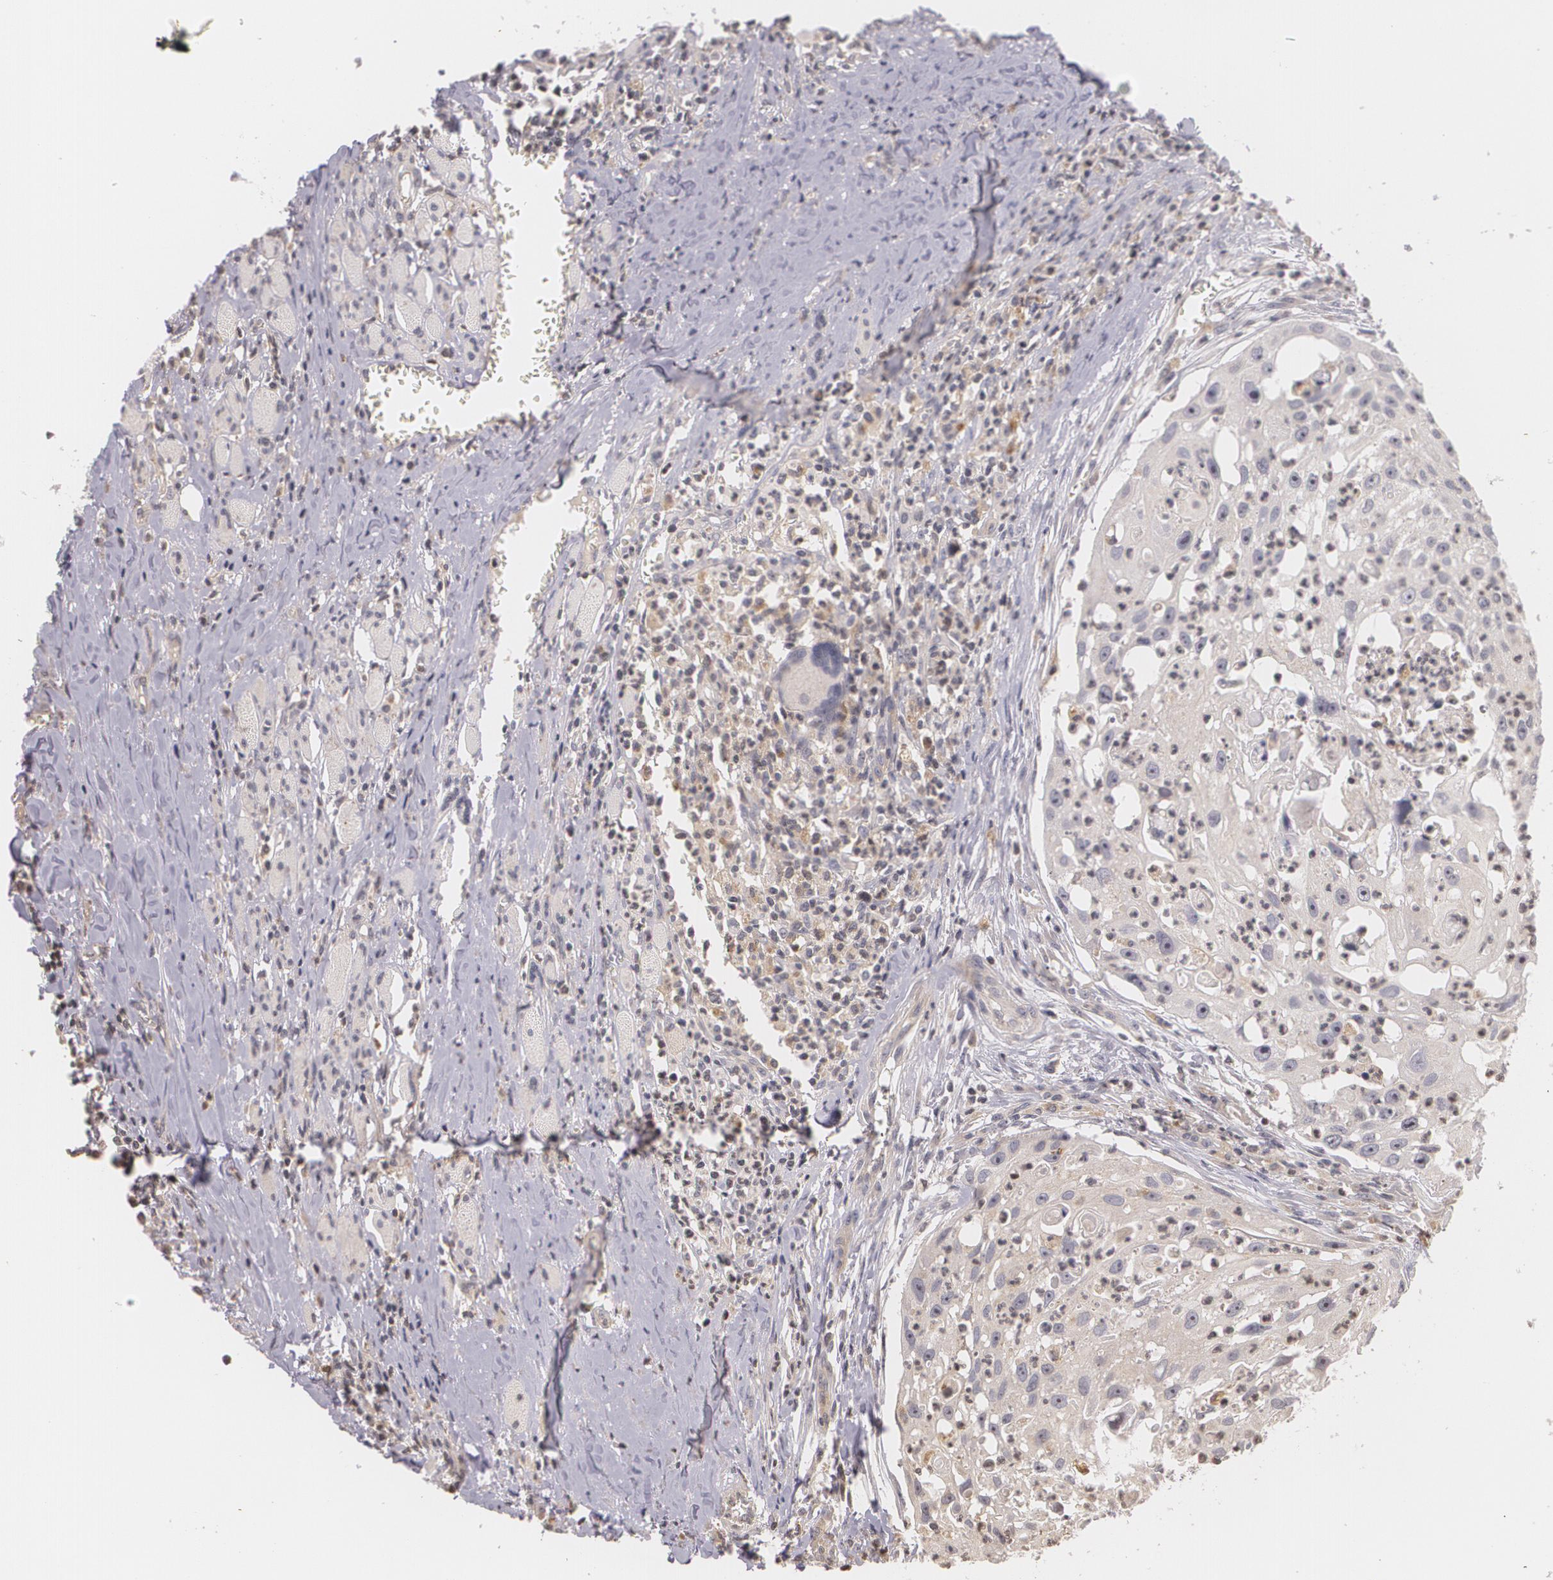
{"staining": {"intensity": "weak", "quantity": "25%-75%", "location": "cytoplasmic/membranous"}, "tissue": "head and neck cancer", "cell_type": "Tumor cells", "image_type": "cancer", "snomed": [{"axis": "morphology", "description": "Squamous cell carcinoma, NOS"}, {"axis": "topography", "description": "Head-Neck"}], "caption": "Human head and neck squamous cell carcinoma stained with a protein marker demonstrates weak staining in tumor cells.", "gene": "VAV3", "patient": {"sex": "male", "age": 64}}